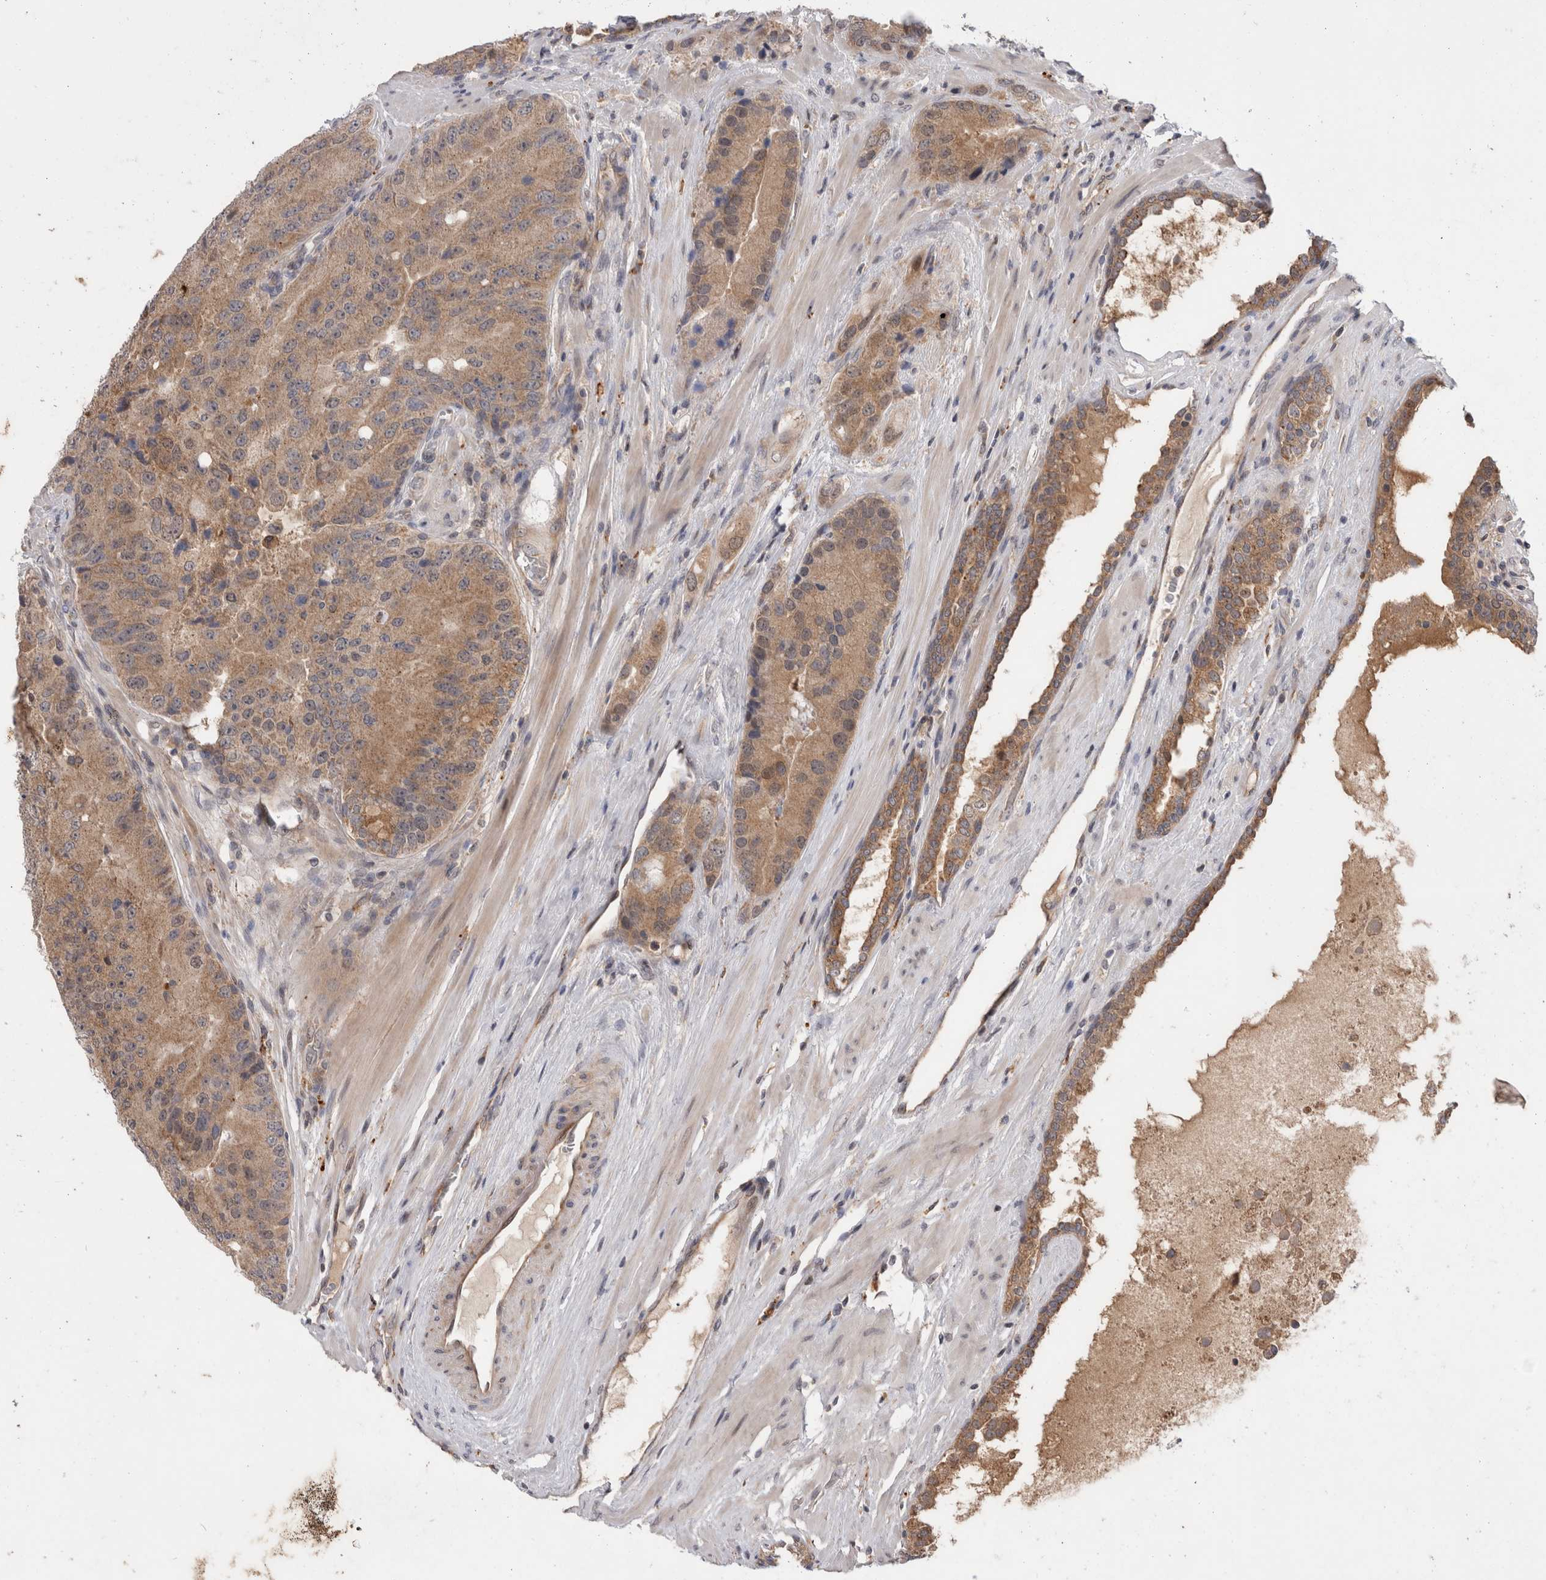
{"staining": {"intensity": "moderate", "quantity": ">75%", "location": "cytoplasmic/membranous"}, "tissue": "prostate cancer", "cell_type": "Tumor cells", "image_type": "cancer", "snomed": [{"axis": "morphology", "description": "Adenocarcinoma, High grade"}, {"axis": "topography", "description": "Prostate"}], "caption": "IHC (DAB) staining of human prostate cancer (high-grade adenocarcinoma) reveals moderate cytoplasmic/membranous protein expression in about >75% of tumor cells.", "gene": "MRPL37", "patient": {"sex": "male", "age": 70}}